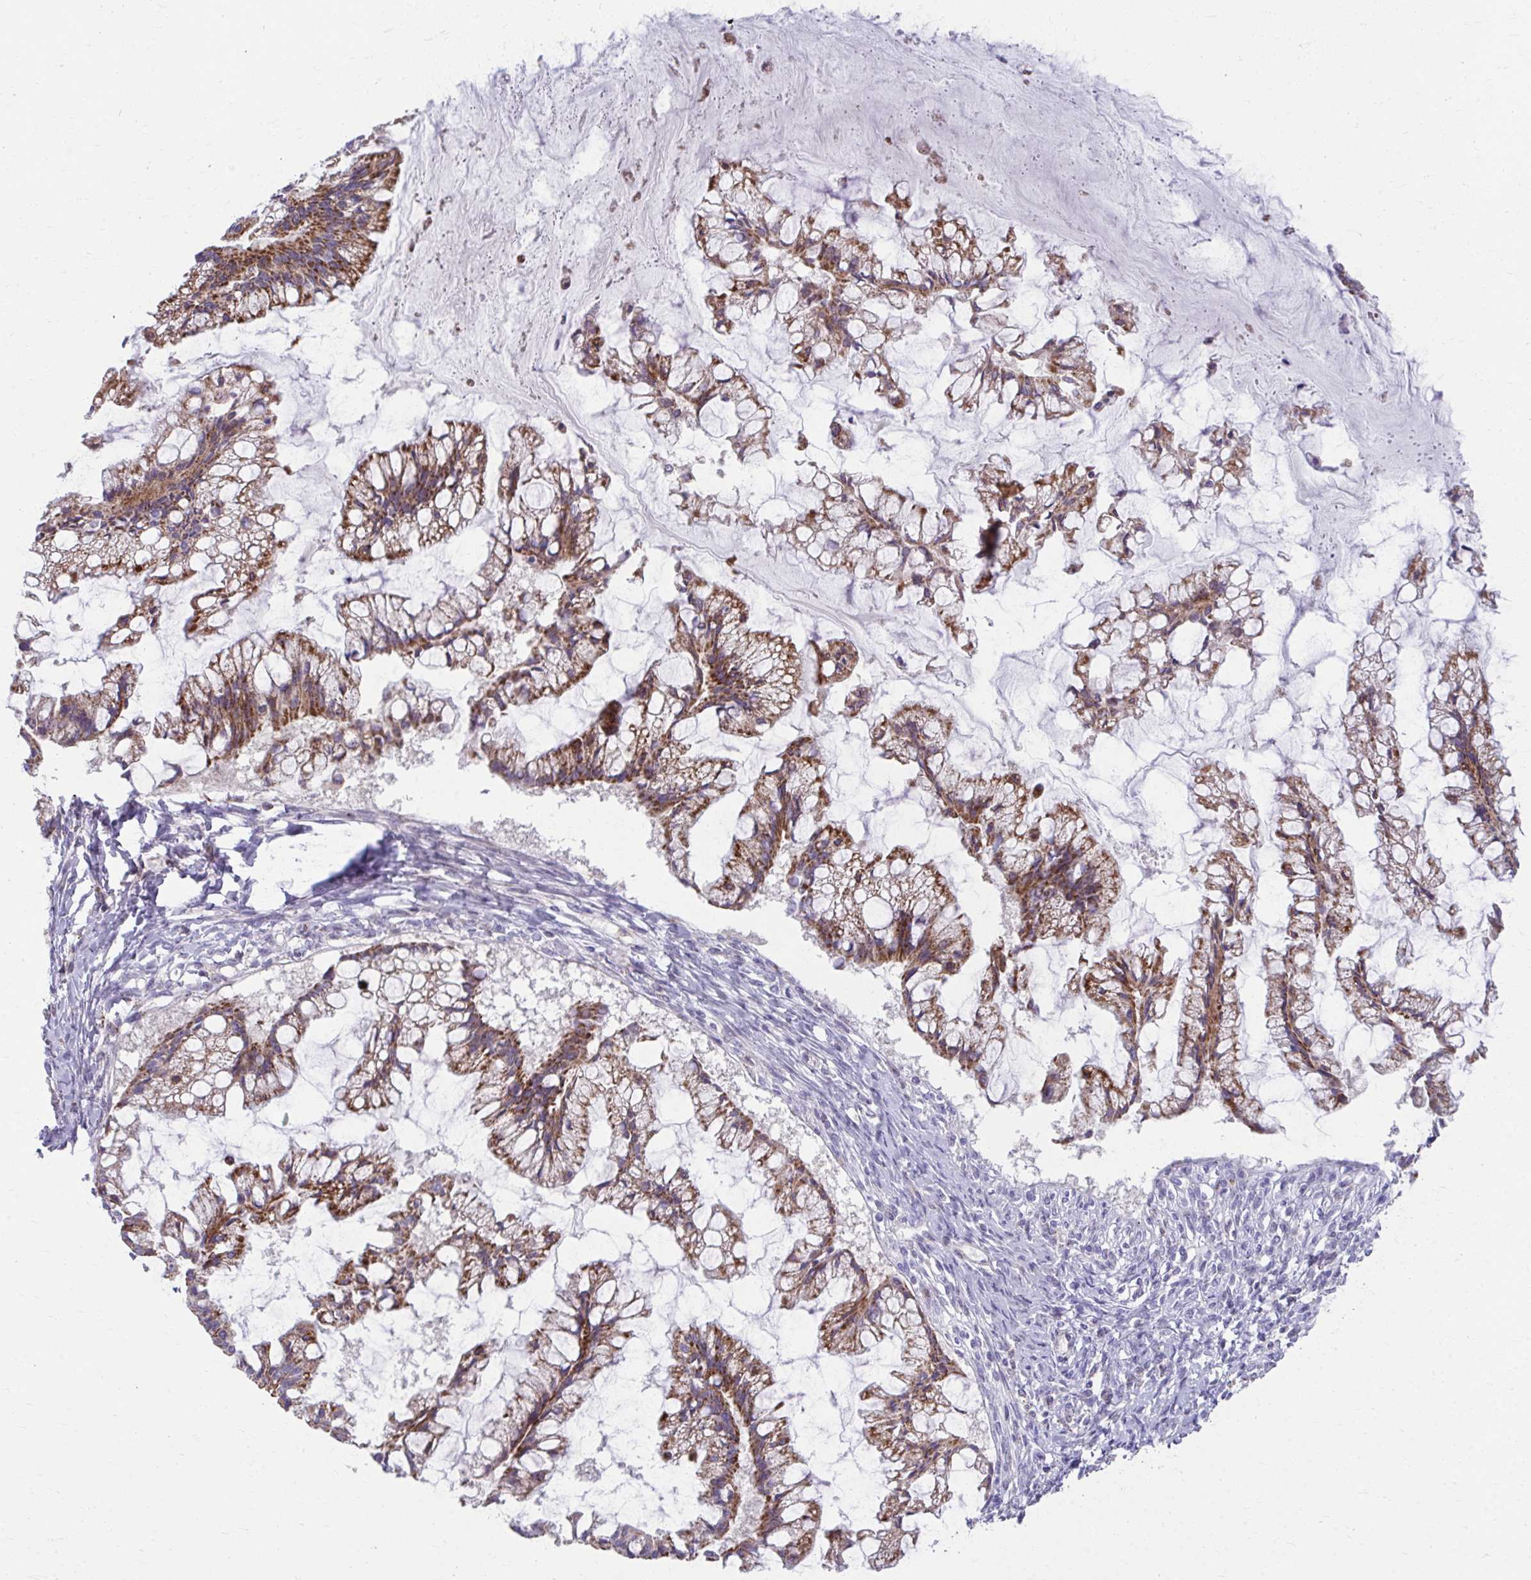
{"staining": {"intensity": "strong", "quantity": ">75%", "location": "cytoplasmic/membranous"}, "tissue": "ovarian cancer", "cell_type": "Tumor cells", "image_type": "cancer", "snomed": [{"axis": "morphology", "description": "Cystadenocarcinoma, mucinous, NOS"}, {"axis": "topography", "description": "Ovary"}], "caption": "IHC (DAB) staining of ovarian cancer reveals strong cytoplasmic/membranous protein staining in about >75% of tumor cells. (IHC, brightfield microscopy, high magnification).", "gene": "C16orf54", "patient": {"sex": "female", "age": 73}}